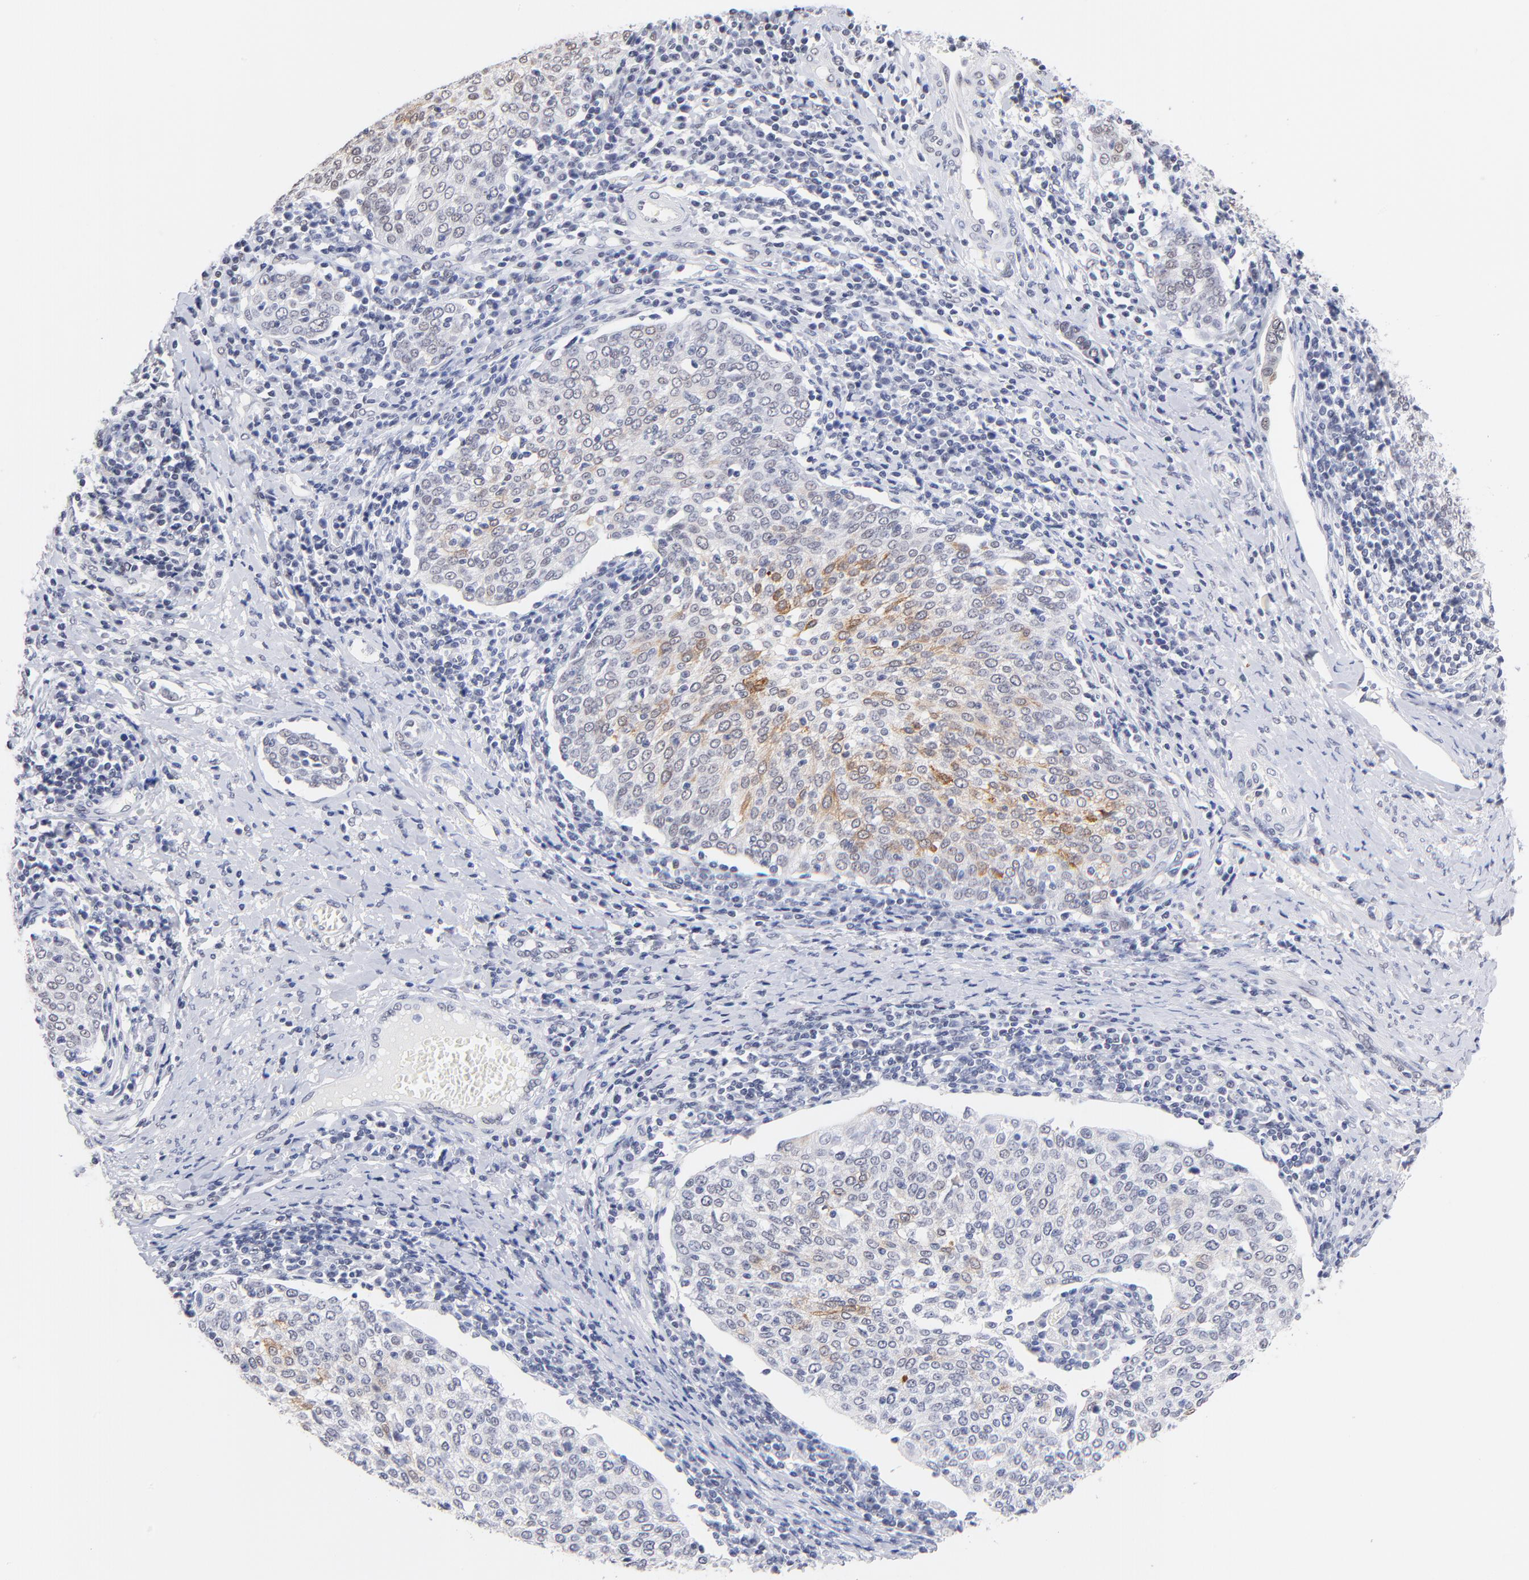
{"staining": {"intensity": "moderate", "quantity": "<25%", "location": "cytoplasmic/membranous"}, "tissue": "cervical cancer", "cell_type": "Tumor cells", "image_type": "cancer", "snomed": [{"axis": "morphology", "description": "Squamous cell carcinoma, NOS"}, {"axis": "topography", "description": "Cervix"}], "caption": "Immunohistochemistry photomicrograph of cervical cancer stained for a protein (brown), which reveals low levels of moderate cytoplasmic/membranous expression in about <25% of tumor cells.", "gene": "ZNF74", "patient": {"sex": "female", "age": 40}}